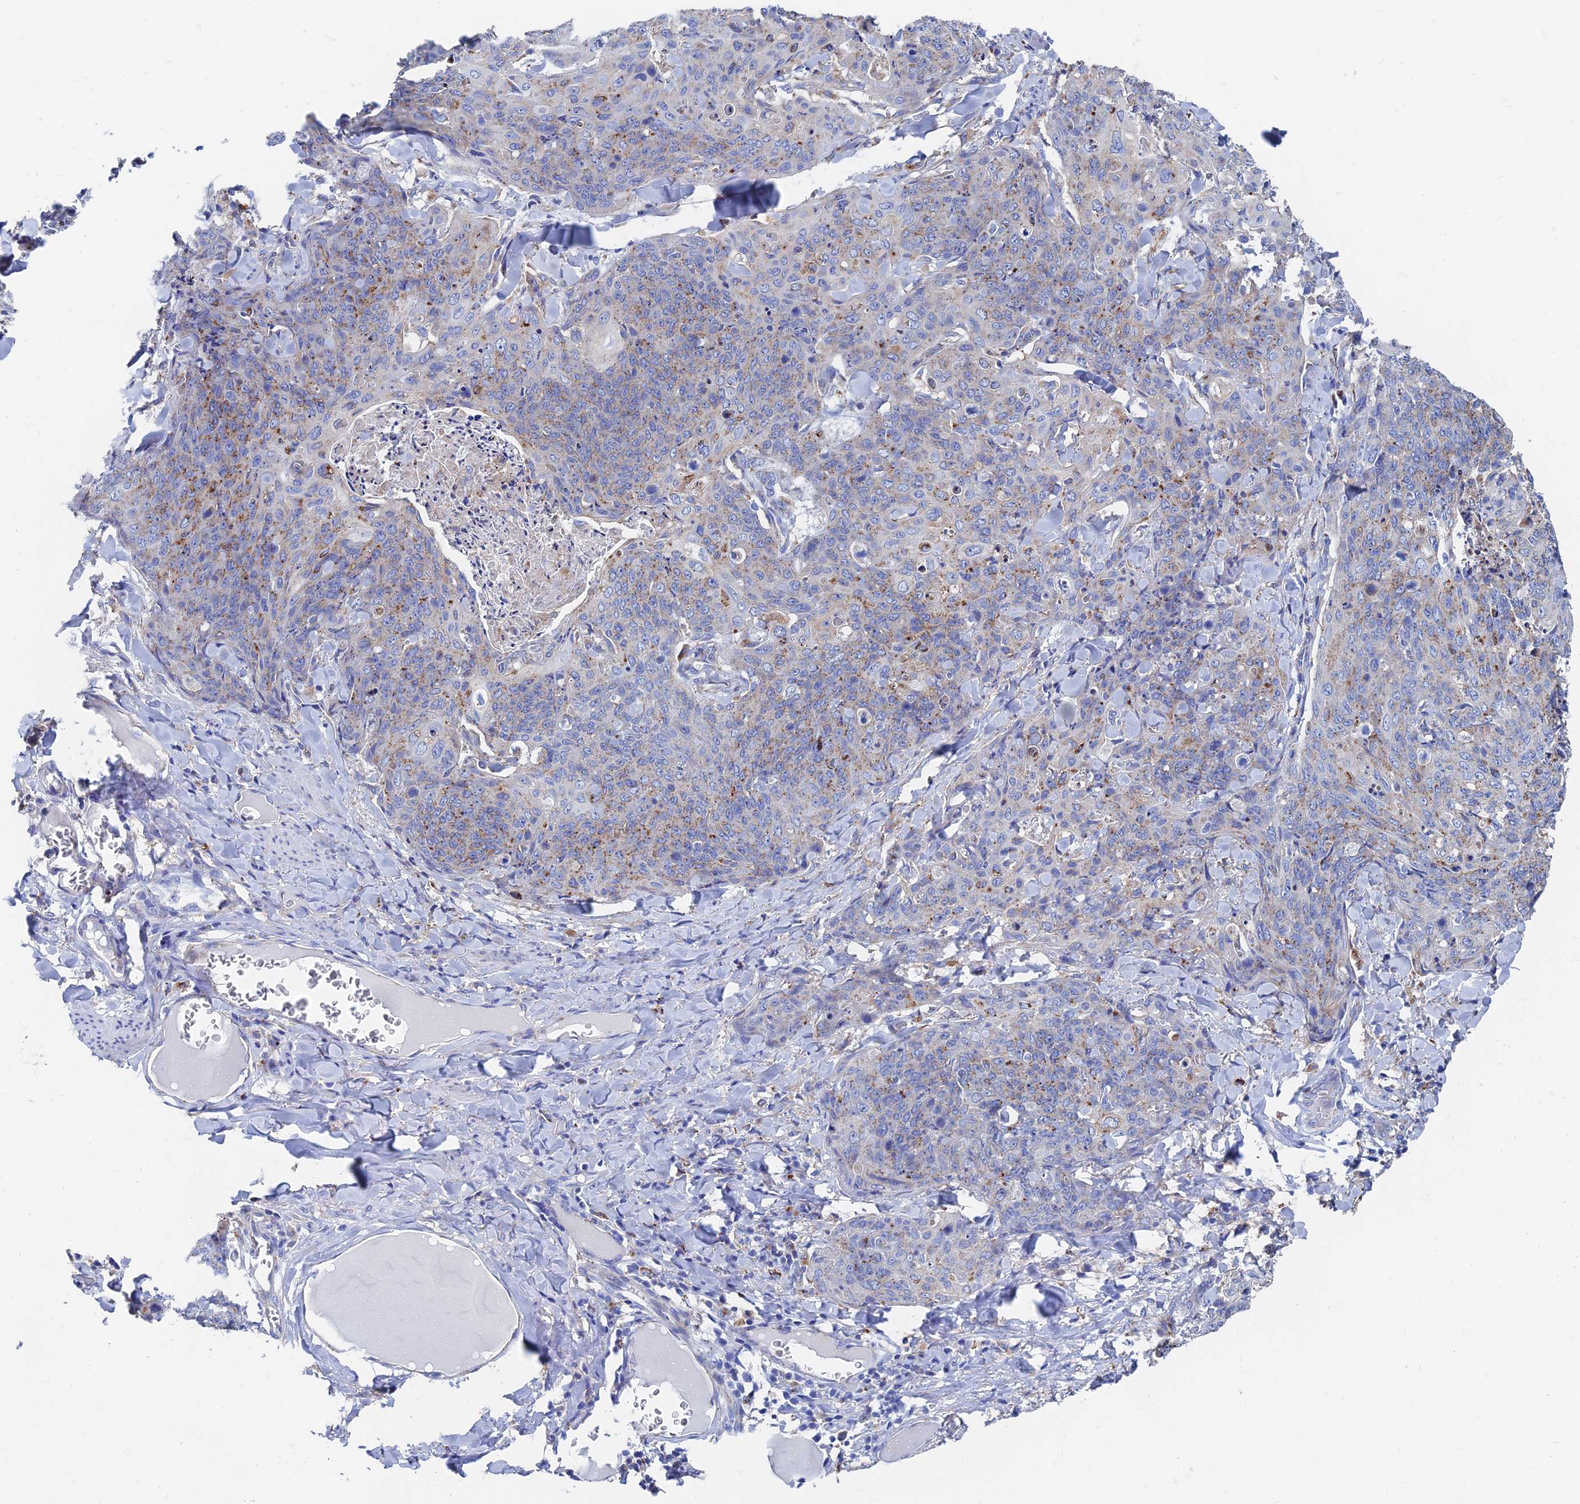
{"staining": {"intensity": "moderate", "quantity": "25%-75%", "location": "cytoplasmic/membranous"}, "tissue": "skin cancer", "cell_type": "Tumor cells", "image_type": "cancer", "snomed": [{"axis": "morphology", "description": "Squamous cell carcinoma, NOS"}, {"axis": "topography", "description": "Skin"}, {"axis": "topography", "description": "Vulva"}], "caption": "Skin squamous cell carcinoma stained with a brown dye reveals moderate cytoplasmic/membranous positive expression in about 25%-75% of tumor cells.", "gene": "SPNS1", "patient": {"sex": "female", "age": 85}}